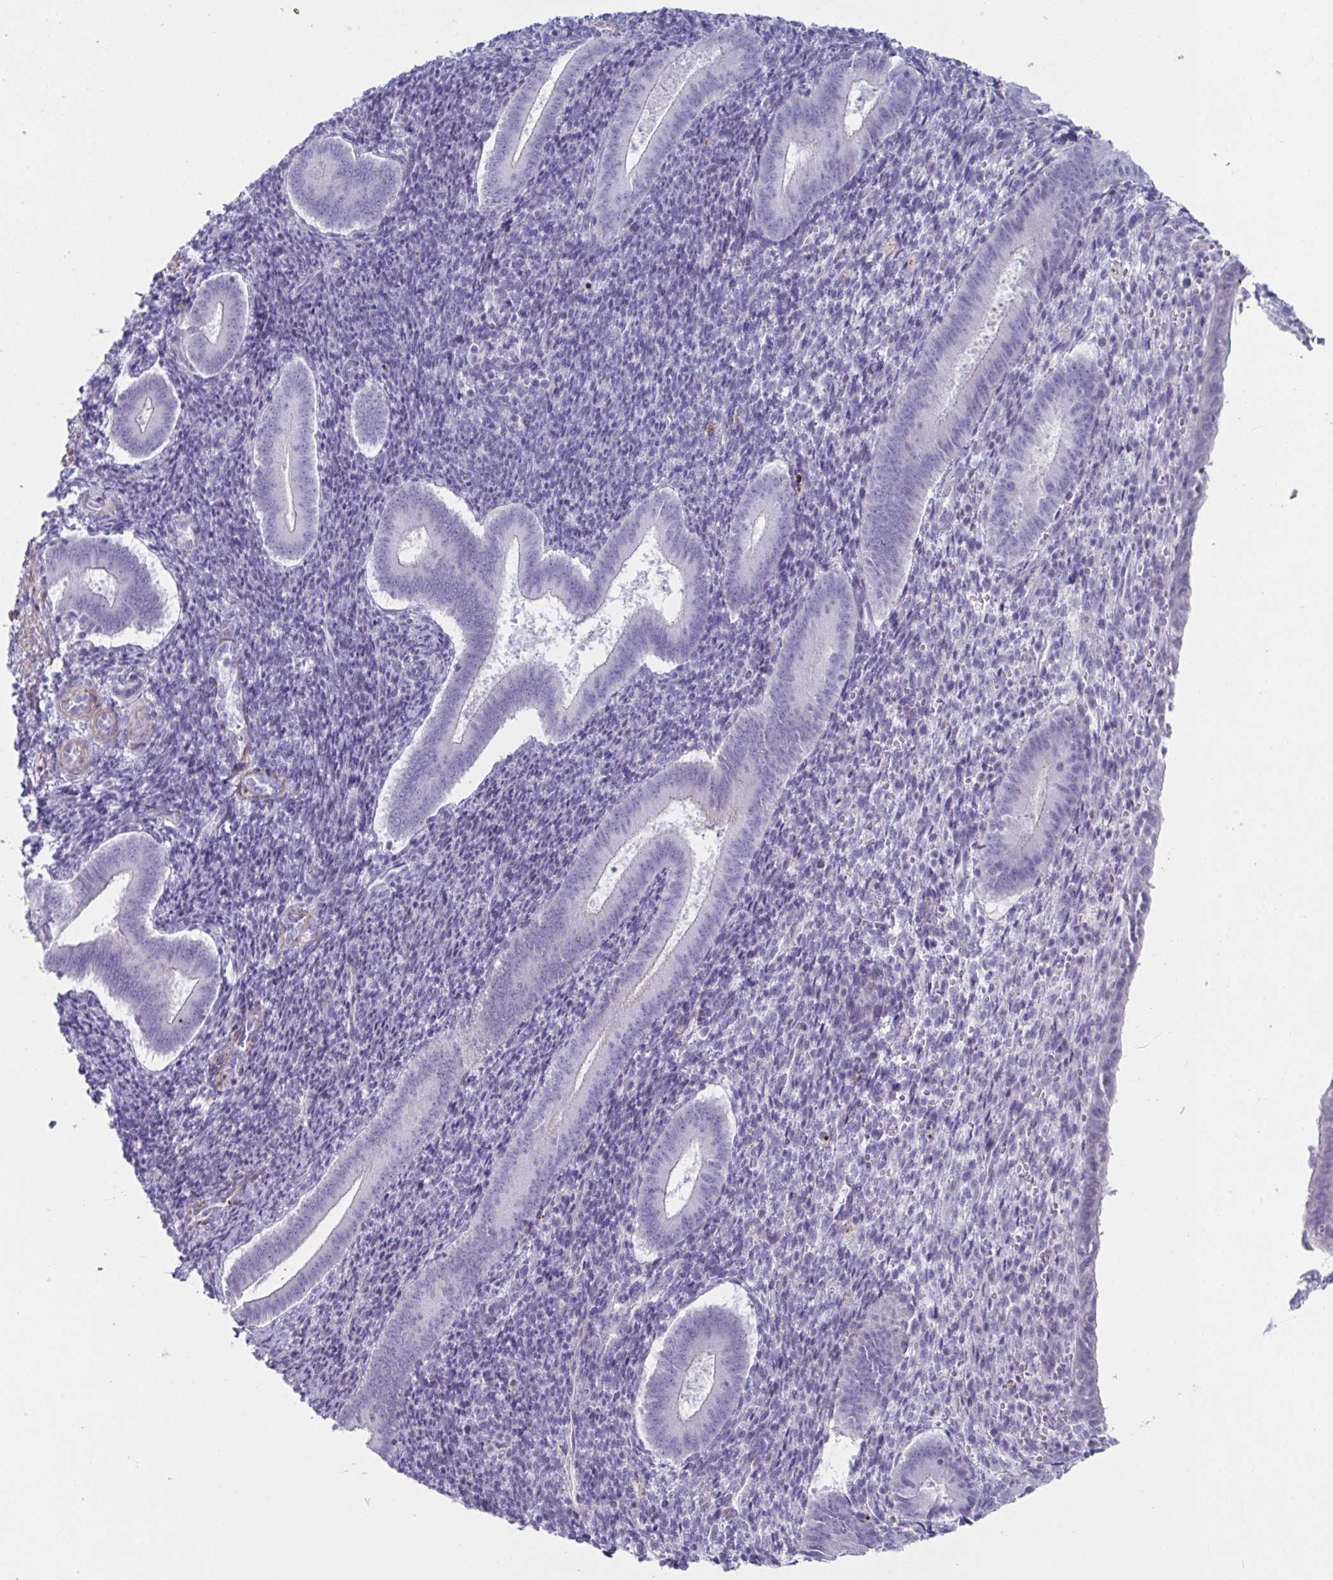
{"staining": {"intensity": "negative", "quantity": "none", "location": "none"}, "tissue": "endometrium", "cell_type": "Cells in endometrial stroma", "image_type": "normal", "snomed": [{"axis": "morphology", "description": "Normal tissue, NOS"}, {"axis": "topography", "description": "Endometrium"}], "caption": "An immunohistochemistry (IHC) histopathology image of normal endometrium is shown. There is no staining in cells in endometrial stroma of endometrium.", "gene": "OR5P3", "patient": {"sex": "female", "age": 25}}